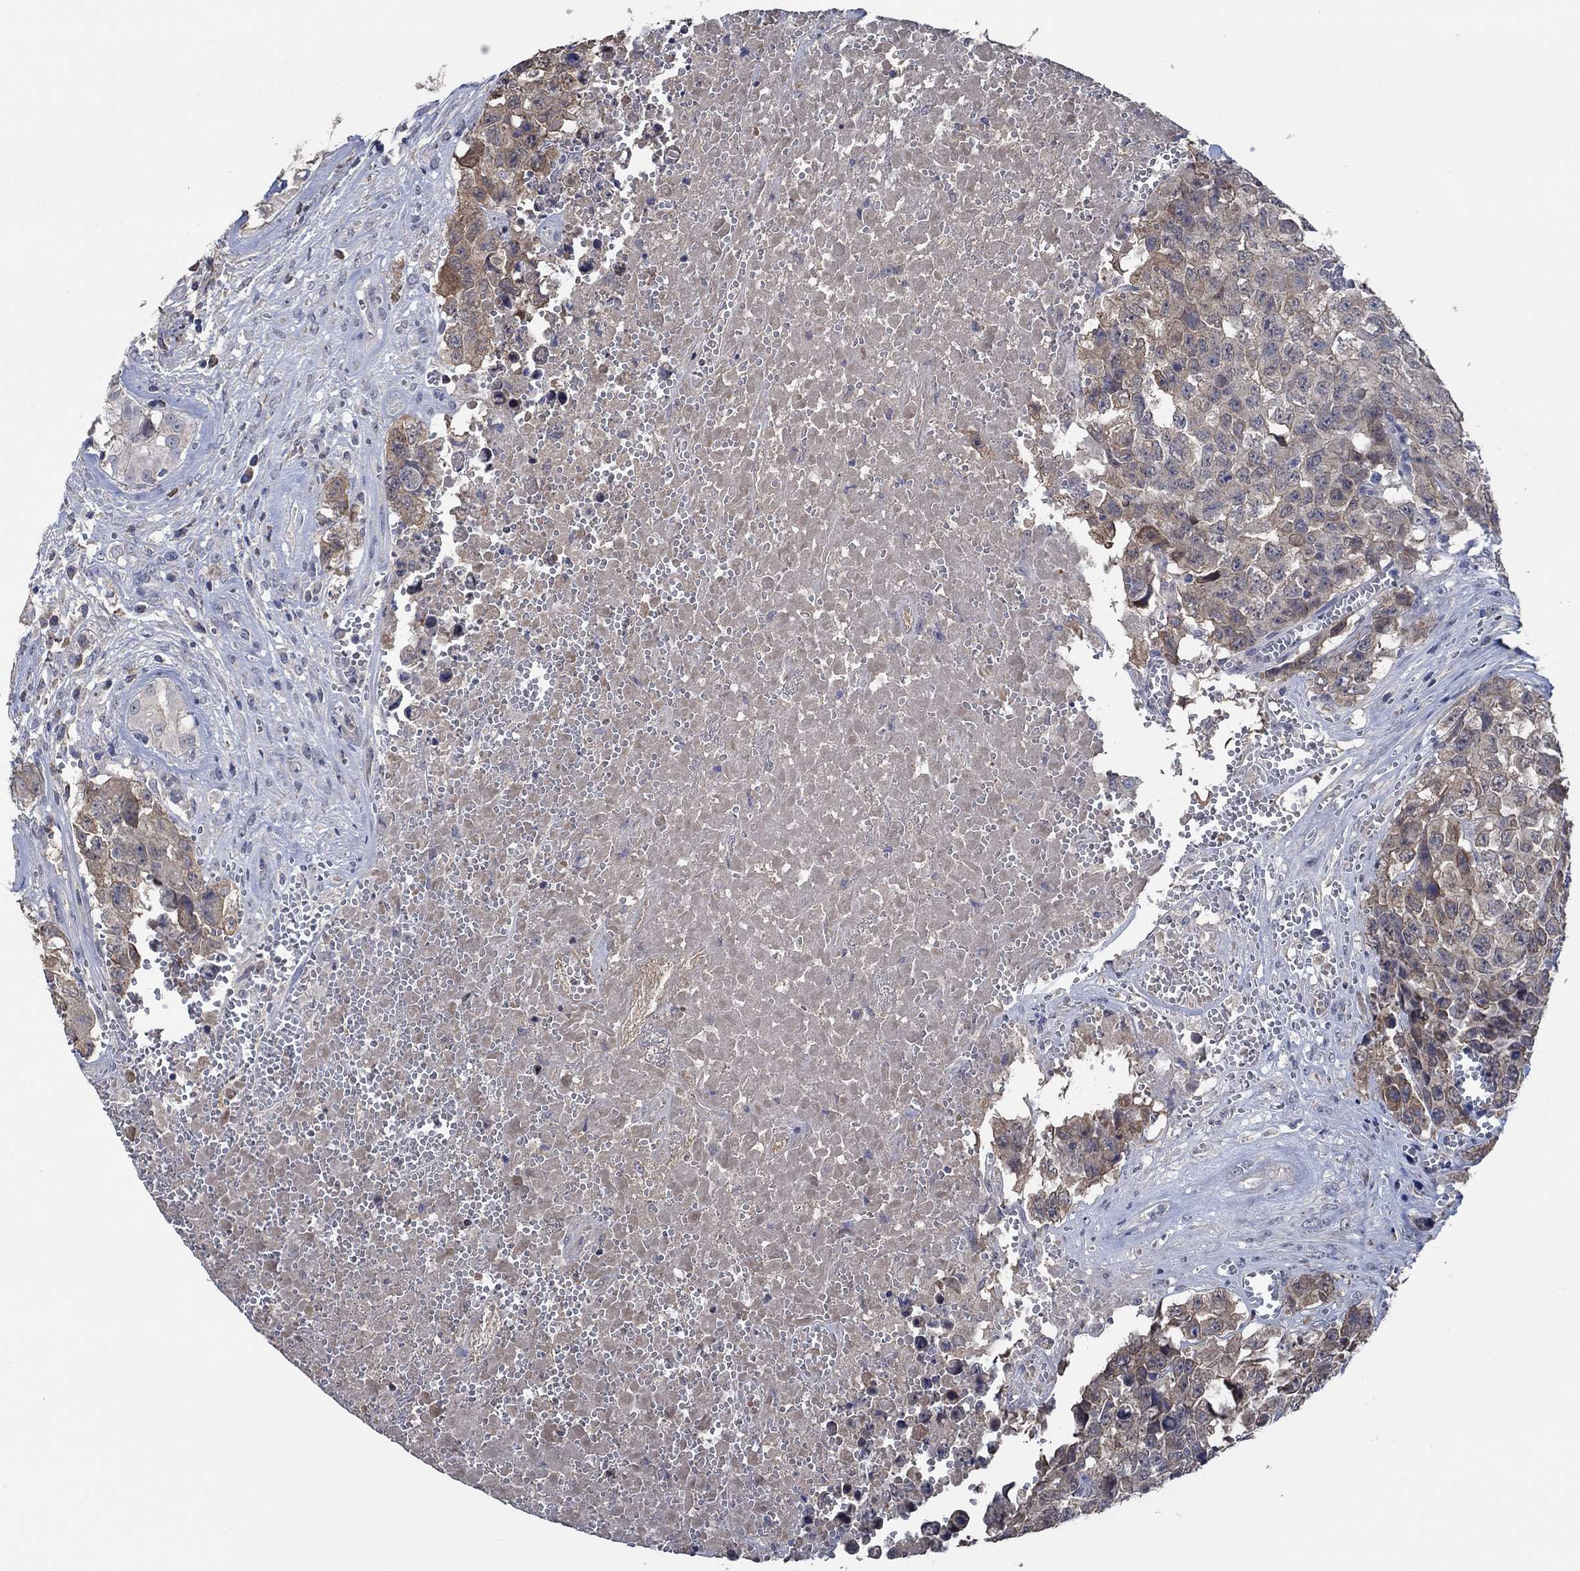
{"staining": {"intensity": "moderate", "quantity": "<25%", "location": "cytoplasmic/membranous"}, "tissue": "testis cancer", "cell_type": "Tumor cells", "image_type": "cancer", "snomed": [{"axis": "morphology", "description": "Carcinoma, Embryonal, NOS"}, {"axis": "topography", "description": "Testis"}], "caption": "Immunohistochemistry (DAB) staining of human testis cancer (embryonal carcinoma) demonstrates moderate cytoplasmic/membranous protein positivity in approximately <25% of tumor cells.", "gene": "OBSCN", "patient": {"sex": "male", "age": 23}}